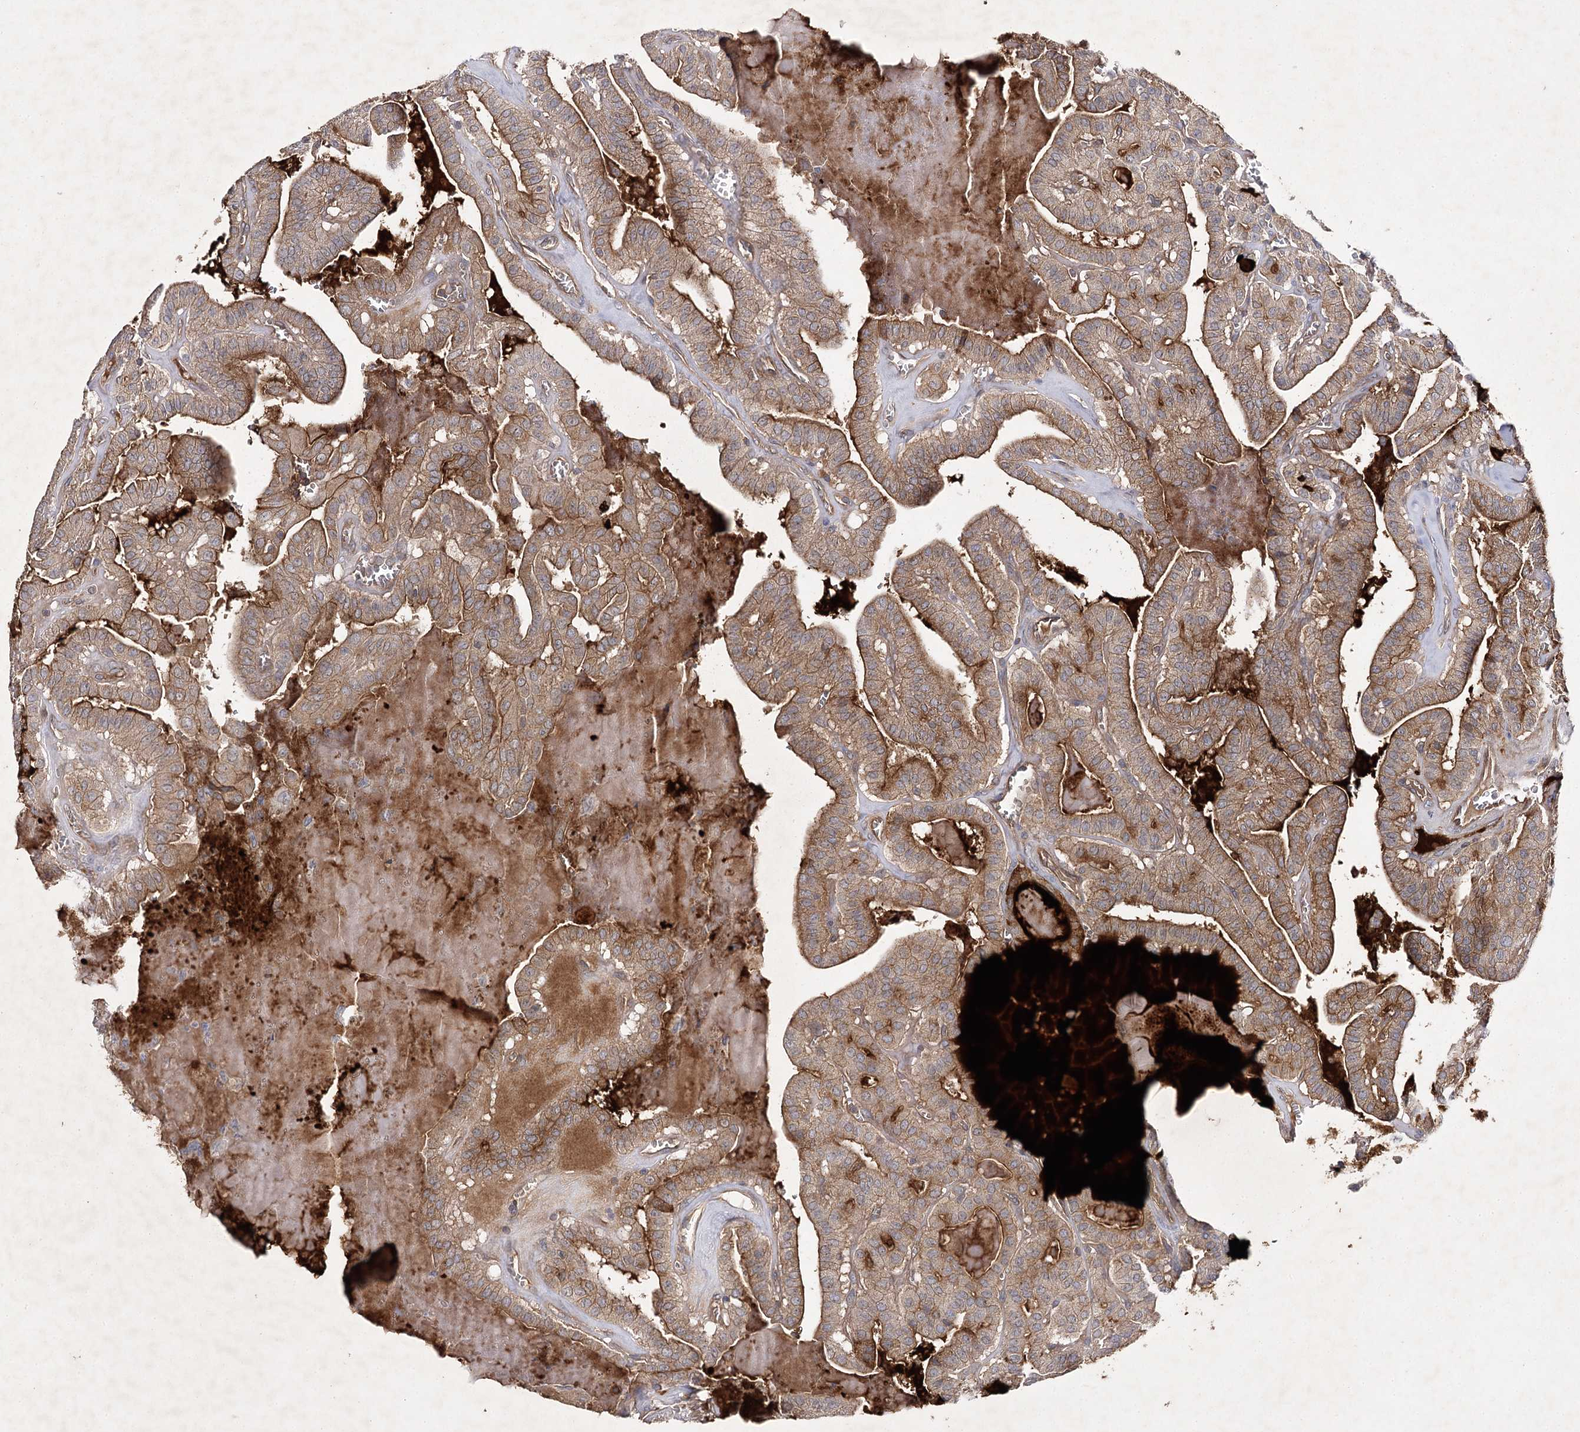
{"staining": {"intensity": "moderate", "quantity": ">75%", "location": "cytoplasmic/membranous"}, "tissue": "thyroid cancer", "cell_type": "Tumor cells", "image_type": "cancer", "snomed": [{"axis": "morphology", "description": "Papillary adenocarcinoma, NOS"}, {"axis": "topography", "description": "Thyroid gland"}], "caption": "Thyroid papillary adenocarcinoma tissue reveals moderate cytoplasmic/membranous positivity in about >75% of tumor cells, visualized by immunohistochemistry.", "gene": "BCR", "patient": {"sex": "male", "age": 52}}